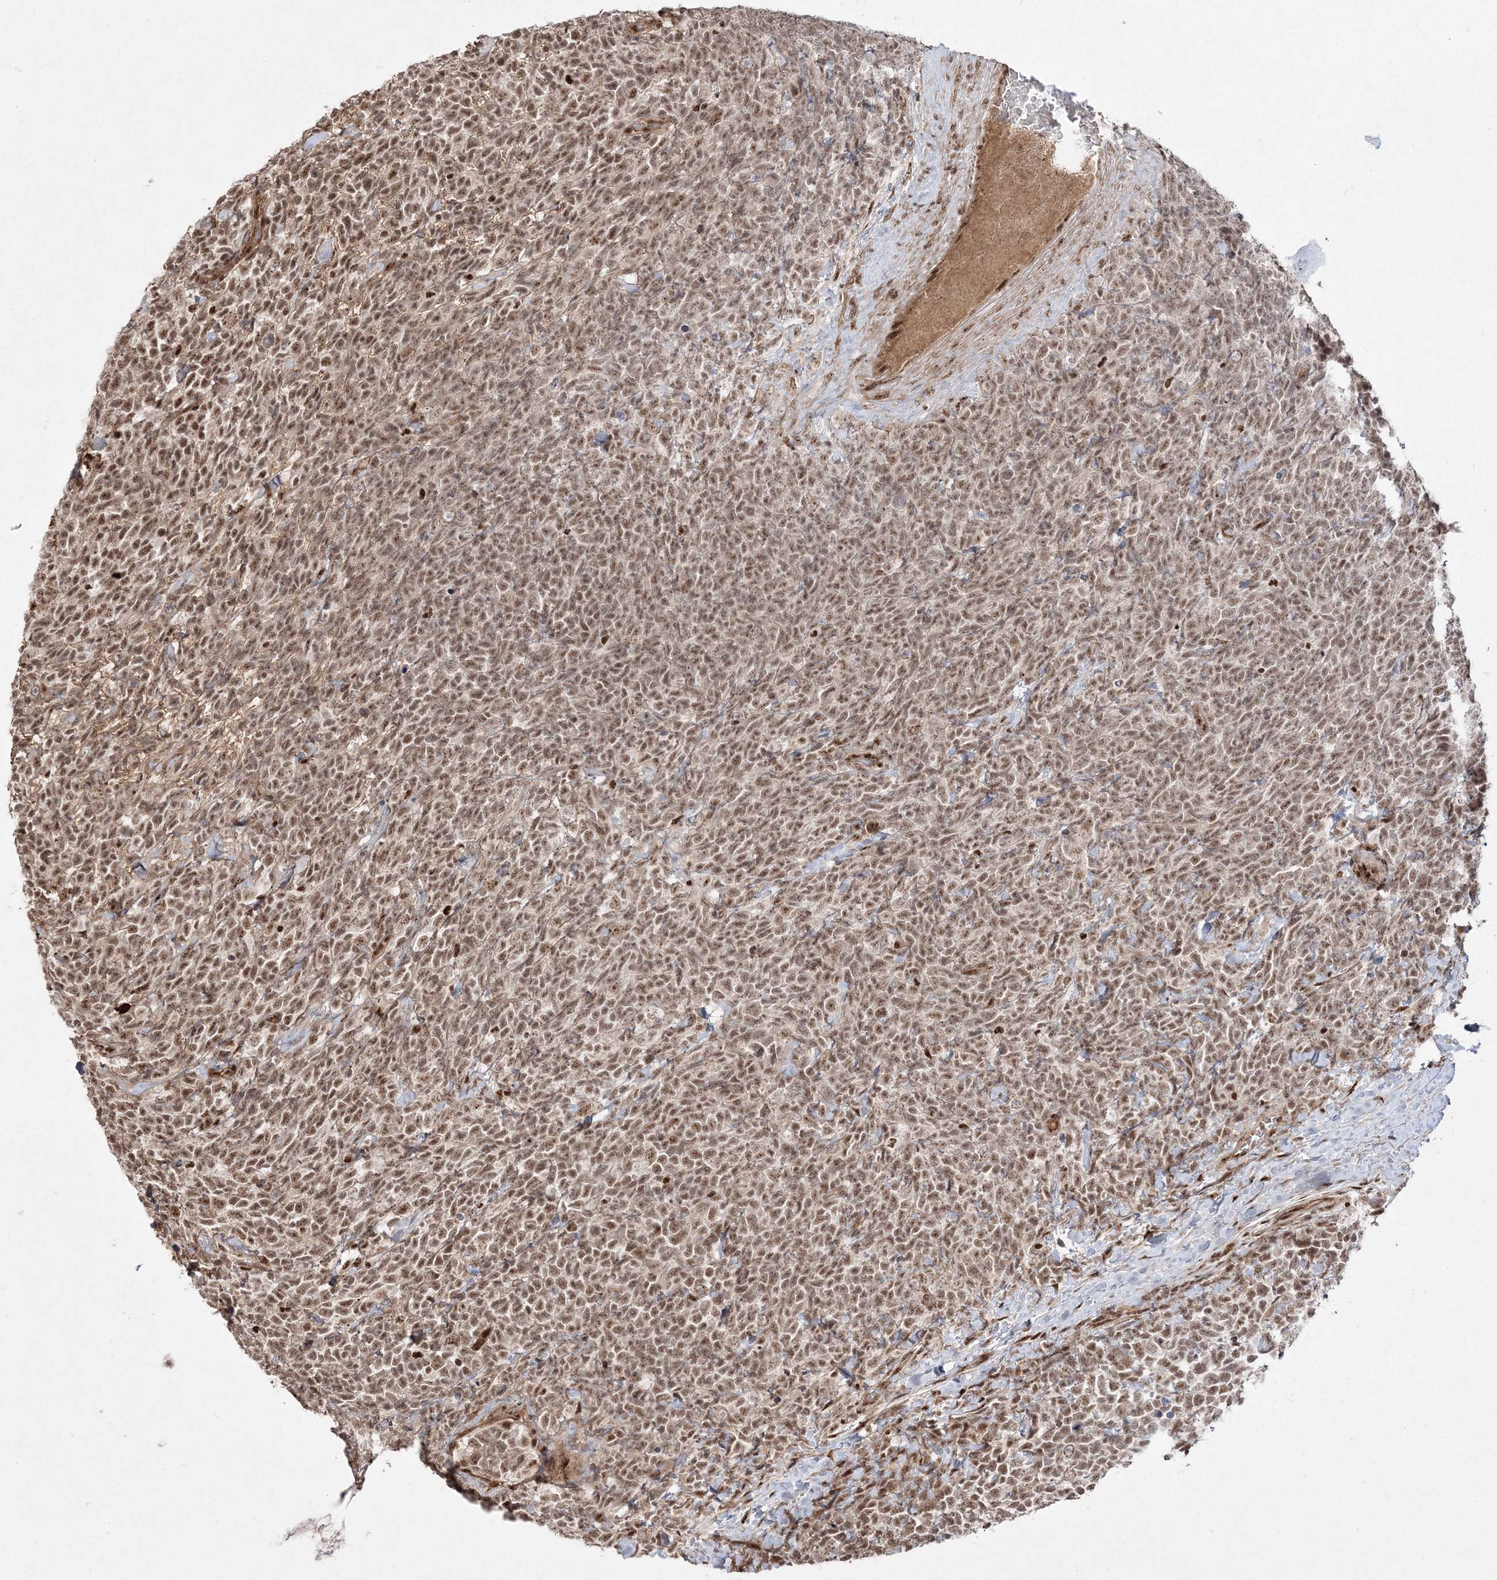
{"staining": {"intensity": "moderate", "quantity": ">75%", "location": "nuclear"}, "tissue": "urothelial cancer", "cell_type": "Tumor cells", "image_type": "cancer", "snomed": [{"axis": "morphology", "description": "Urothelial carcinoma, High grade"}, {"axis": "topography", "description": "Urinary bladder"}], "caption": "Human urothelial cancer stained for a protein (brown) demonstrates moderate nuclear positive positivity in approximately >75% of tumor cells.", "gene": "RBM17", "patient": {"sex": "female", "age": 82}}